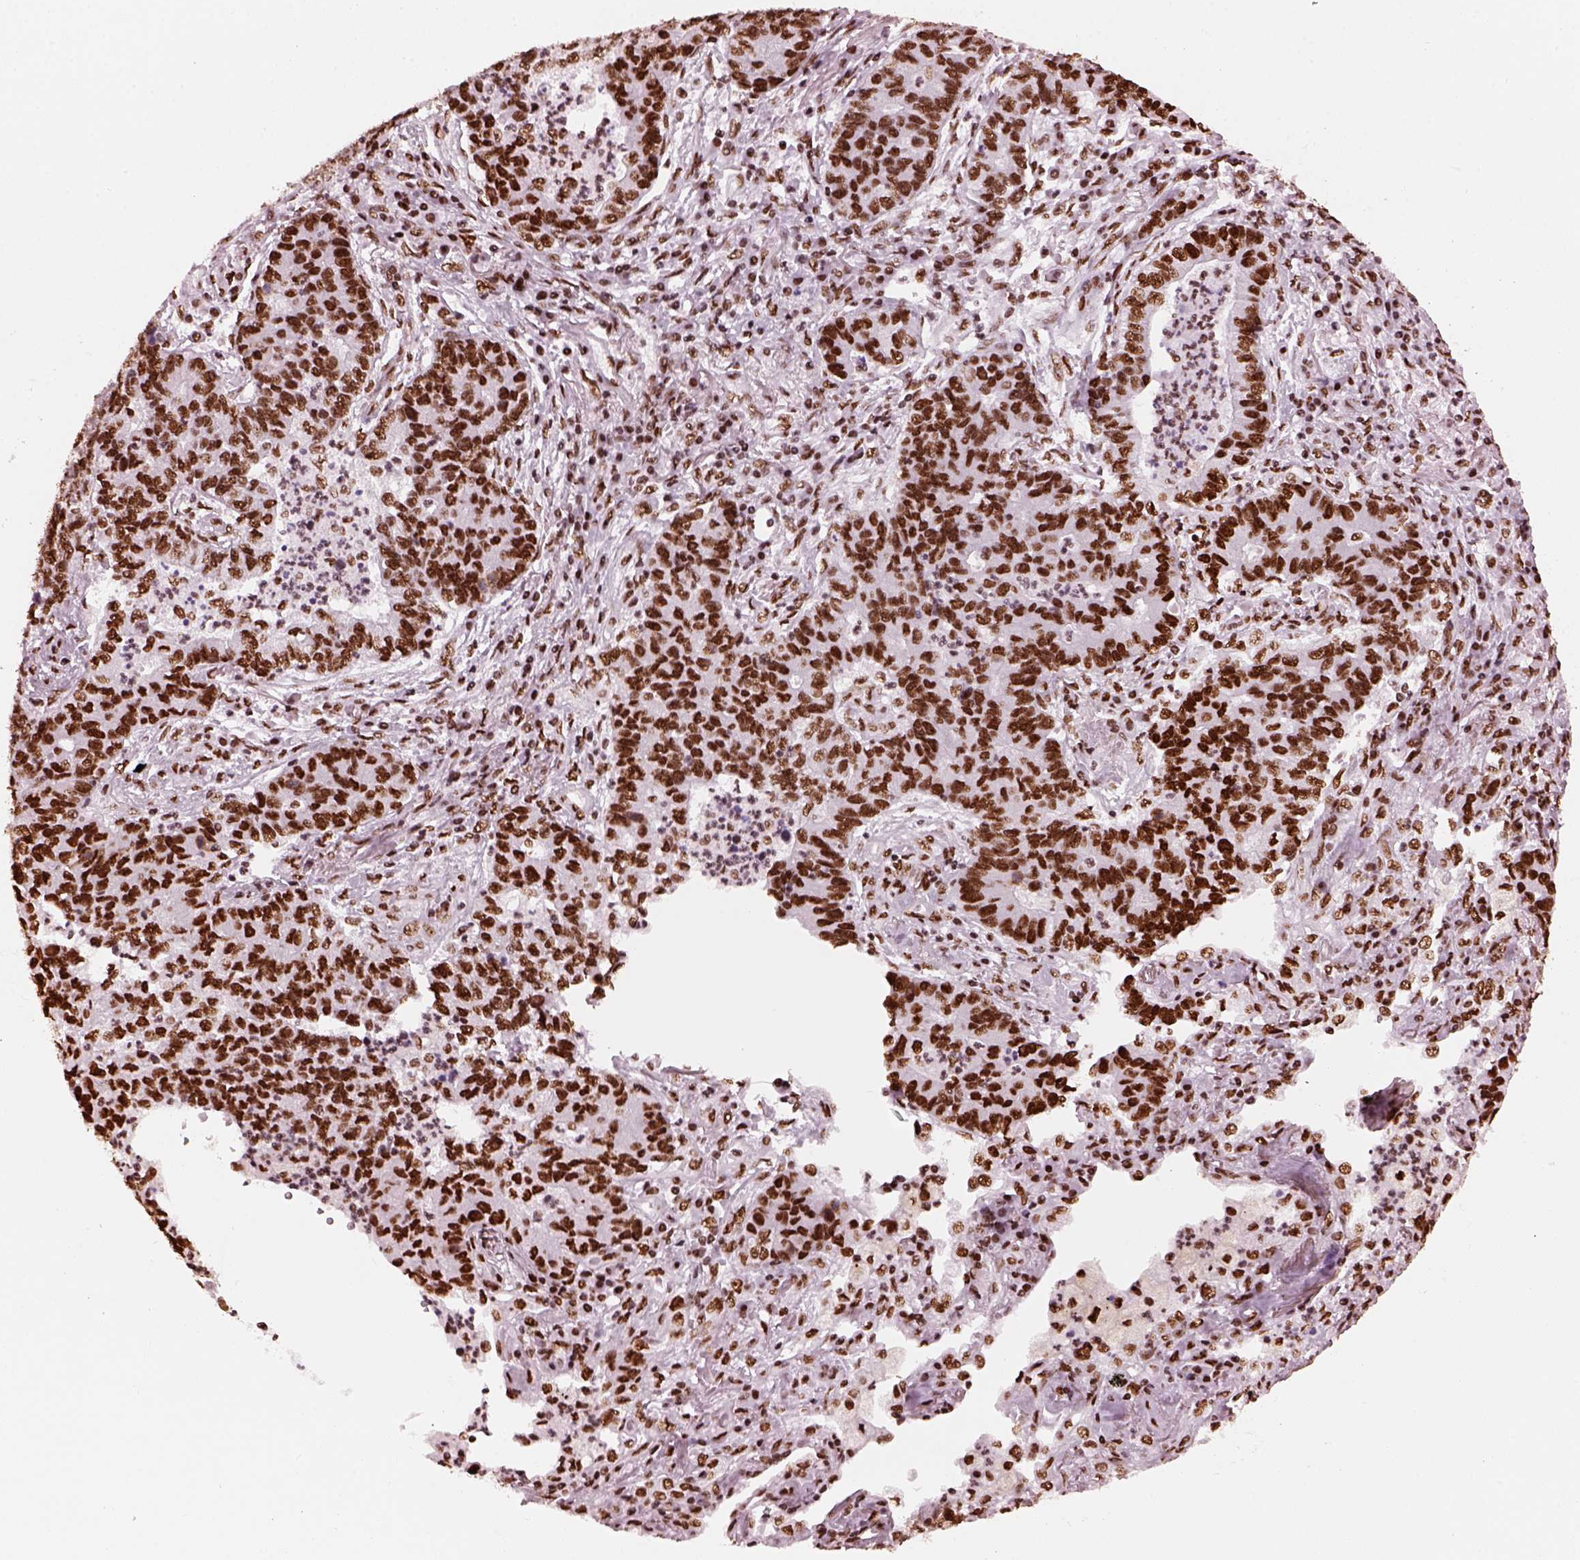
{"staining": {"intensity": "strong", "quantity": ">75%", "location": "nuclear"}, "tissue": "lung cancer", "cell_type": "Tumor cells", "image_type": "cancer", "snomed": [{"axis": "morphology", "description": "Adenocarcinoma, NOS"}, {"axis": "topography", "description": "Lung"}], "caption": "The photomicrograph shows staining of lung adenocarcinoma, revealing strong nuclear protein expression (brown color) within tumor cells. (brown staining indicates protein expression, while blue staining denotes nuclei).", "gene": "CBFA2T3", "patient": {"sex": "female", "age": 57}}